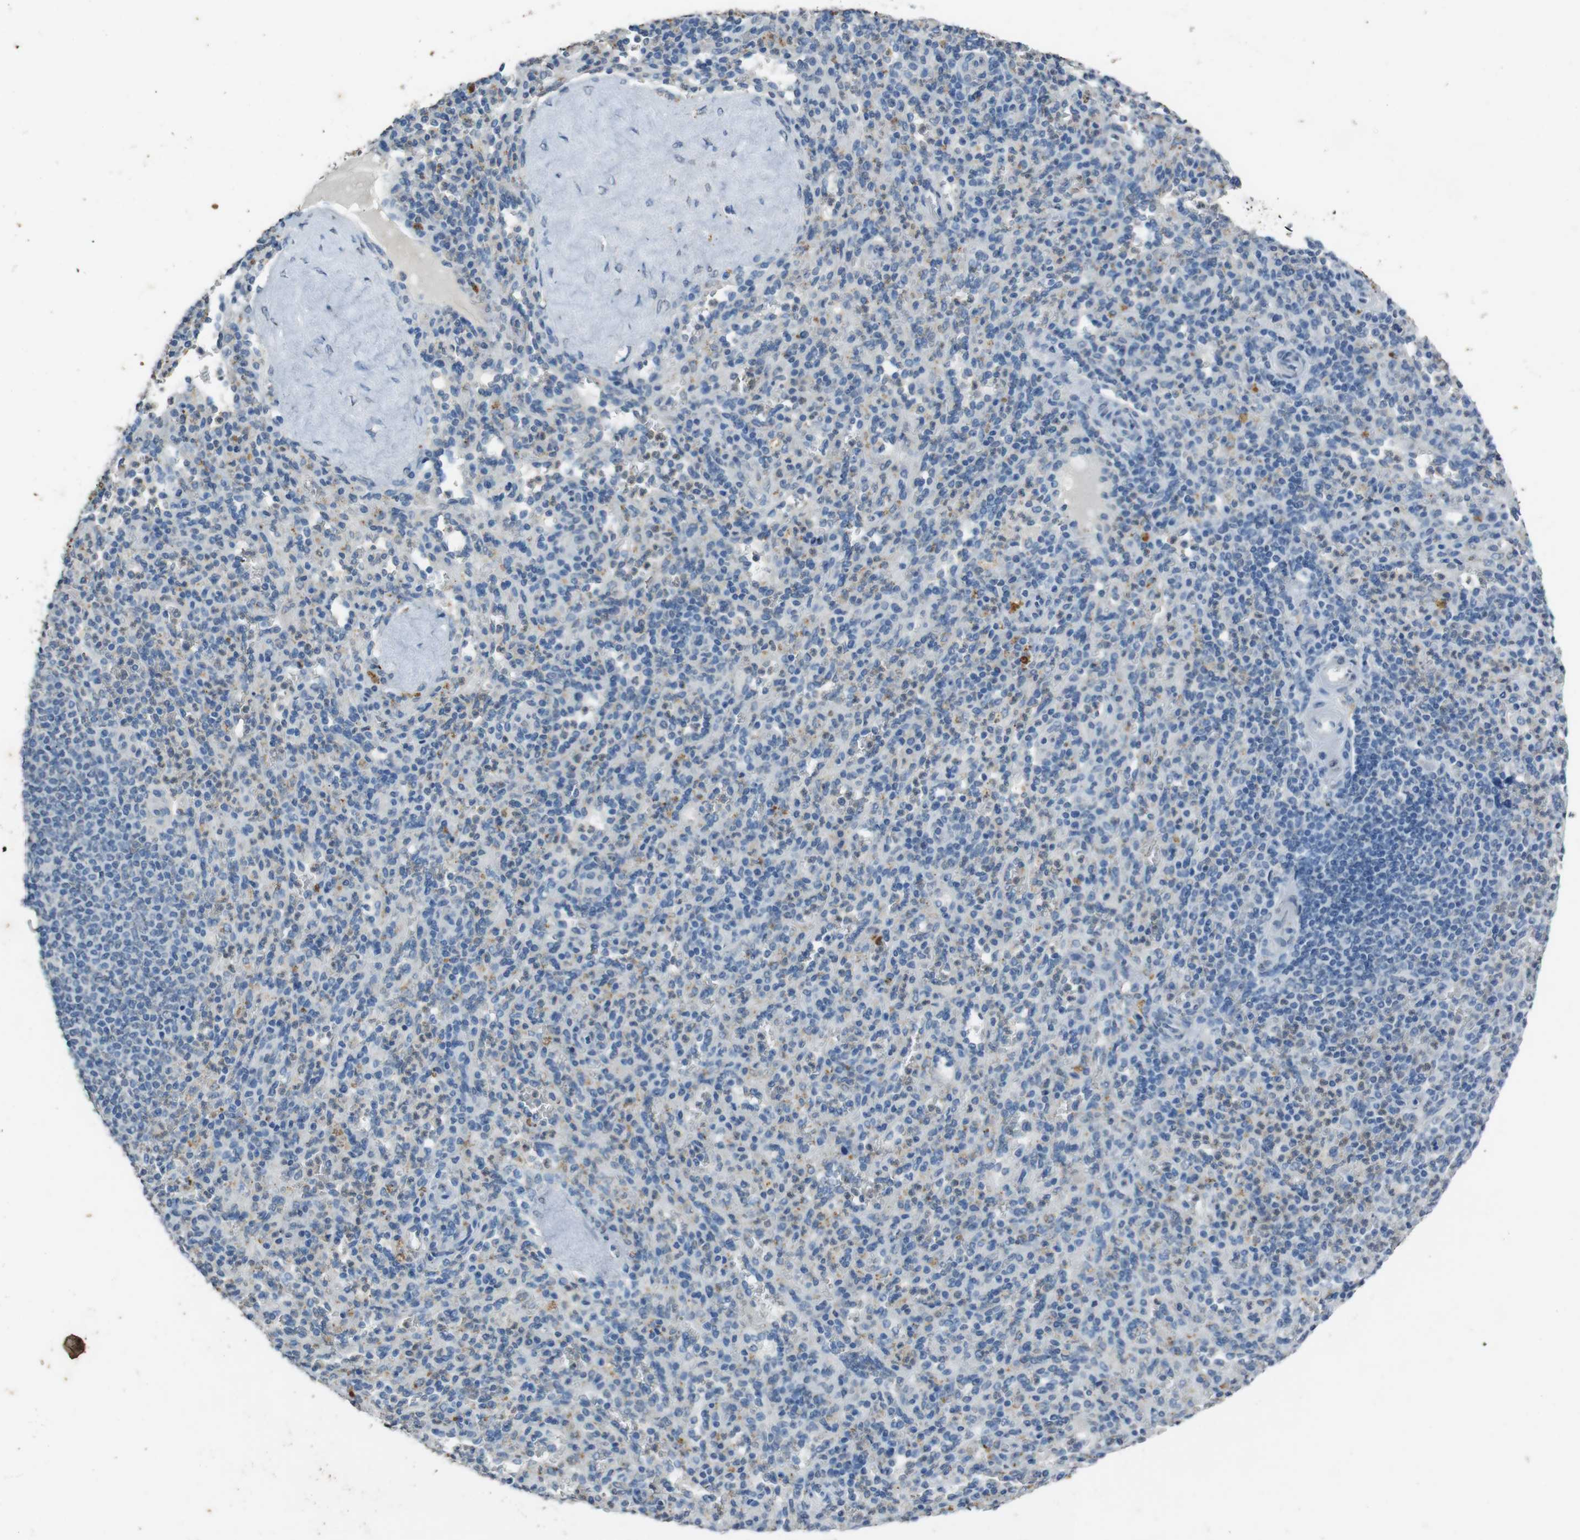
{"staining": {"intensity": "negative", "quantity": "none", "location": "none"}, "tissue": "spleen", "cell_type": "Cells in red pulp", "image_type": "normal", "snomed": [{"axis": "morphology", "description": "Normal tissue, NOS"}, {"axis": "topography", "description": "Spleen"}], "caption": "A high-resolution image shows immunohistochemistry (IHC) staining of unremarkable spleen, which displays no significant staining in cells in red pulp. (DAB immunohistochemistry (IHC), high magnification).", "gene": "STBD1", "patient": {"sex": "male", "age": 36}}